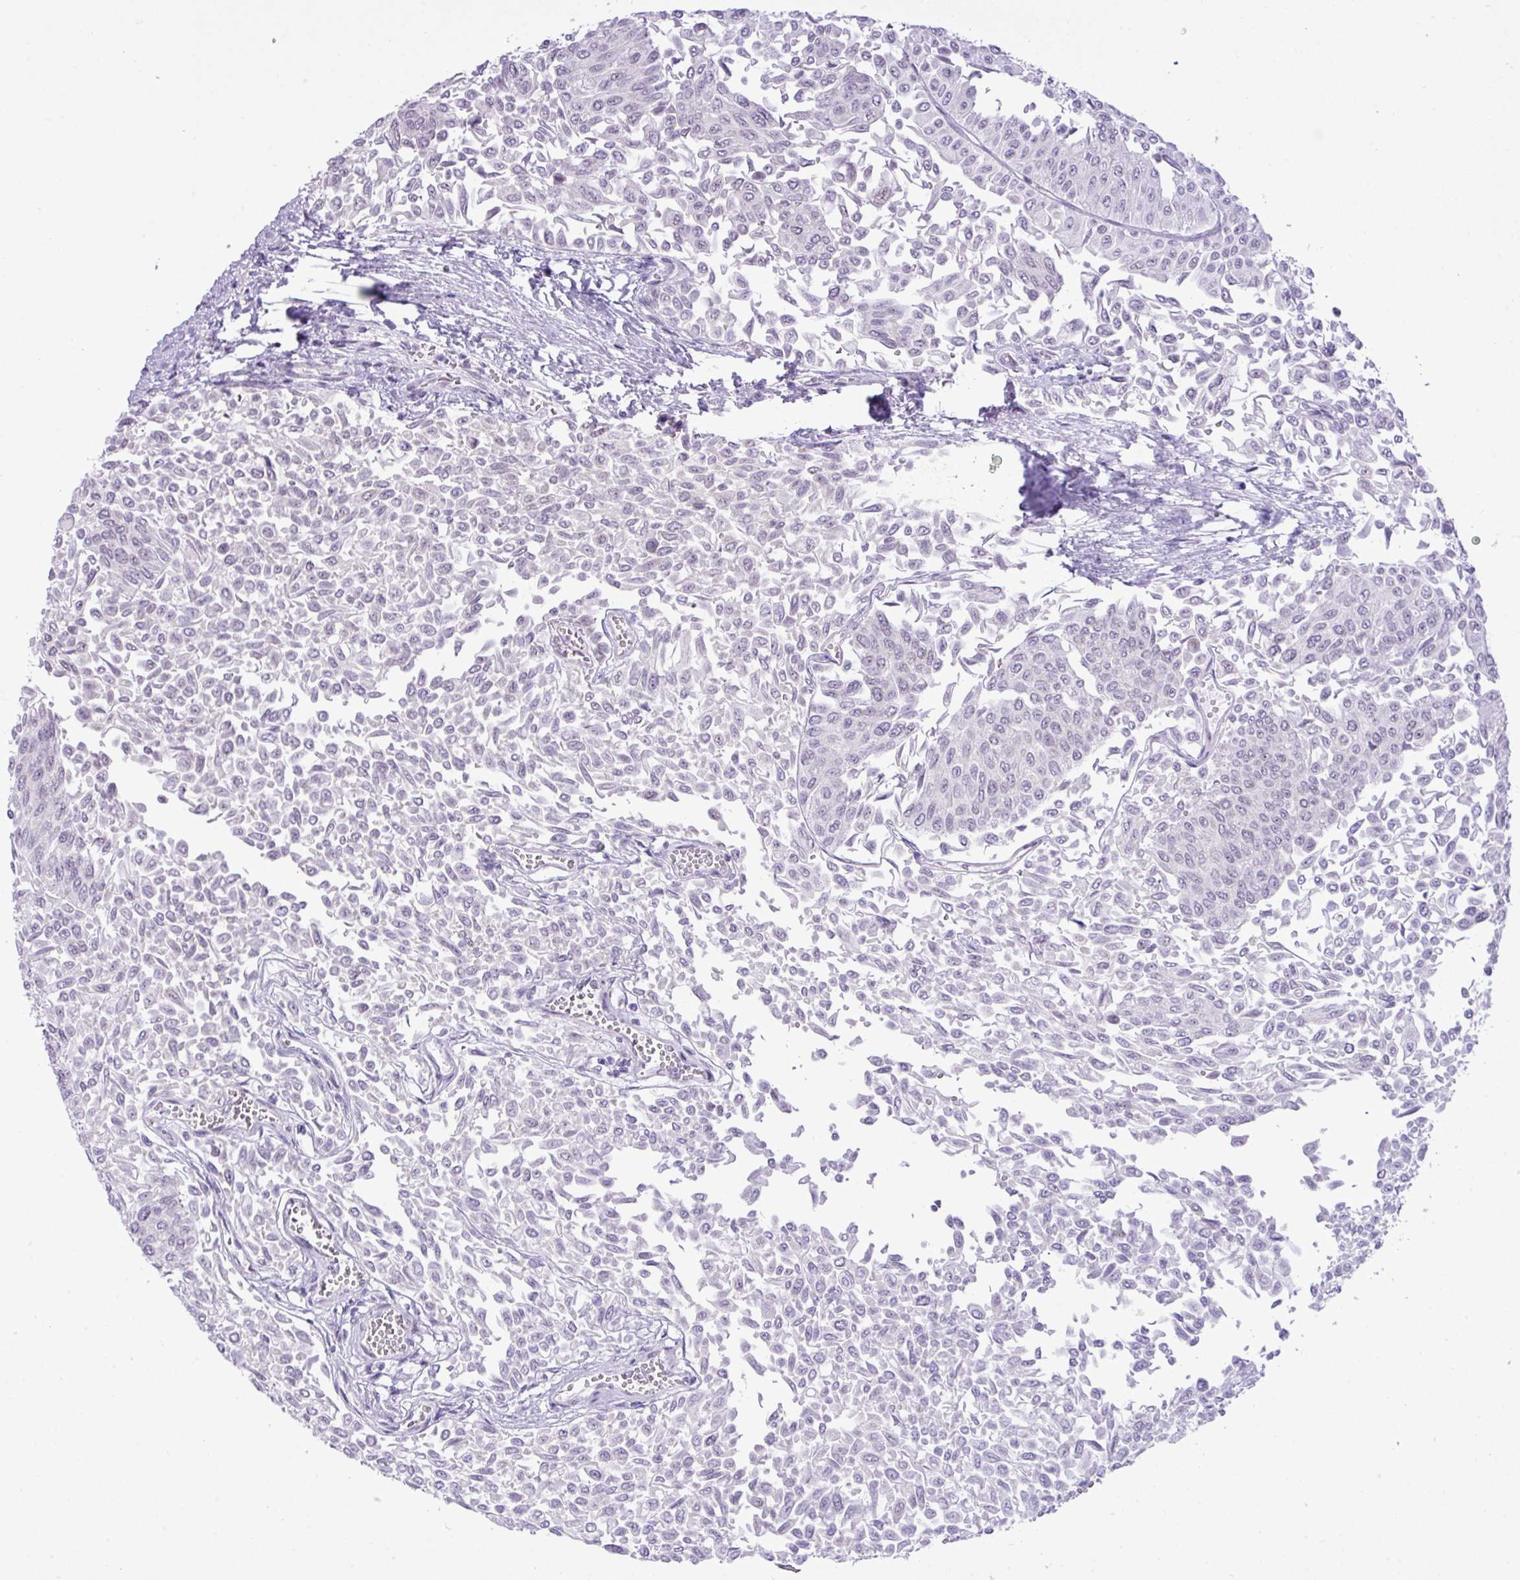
{"staining": {"intensity": "weak", "quantity": "<25%", "location": "nuclear"}, "tissue": "urothelial cancer", "cell_type": "Tumor cells", "image_type": "cancer", "snomed": [{"axis": "morphology", "description": "Urothelial carcinoma, NOS"}, {"axis": "topography", "description": "Urinary bladder"}], "caption": "IHC of human urothelial cancer reveals no staining in tumor cells. The staining was performed using DAB (3,3'-diaminobenzidine) to visualize the protein expression in brown, while the nuclei were stained in blue with hematoxylin (Magnification: 20x).", "gene": "ELOA2", "patient": {"sex": "male", "age": 59}}